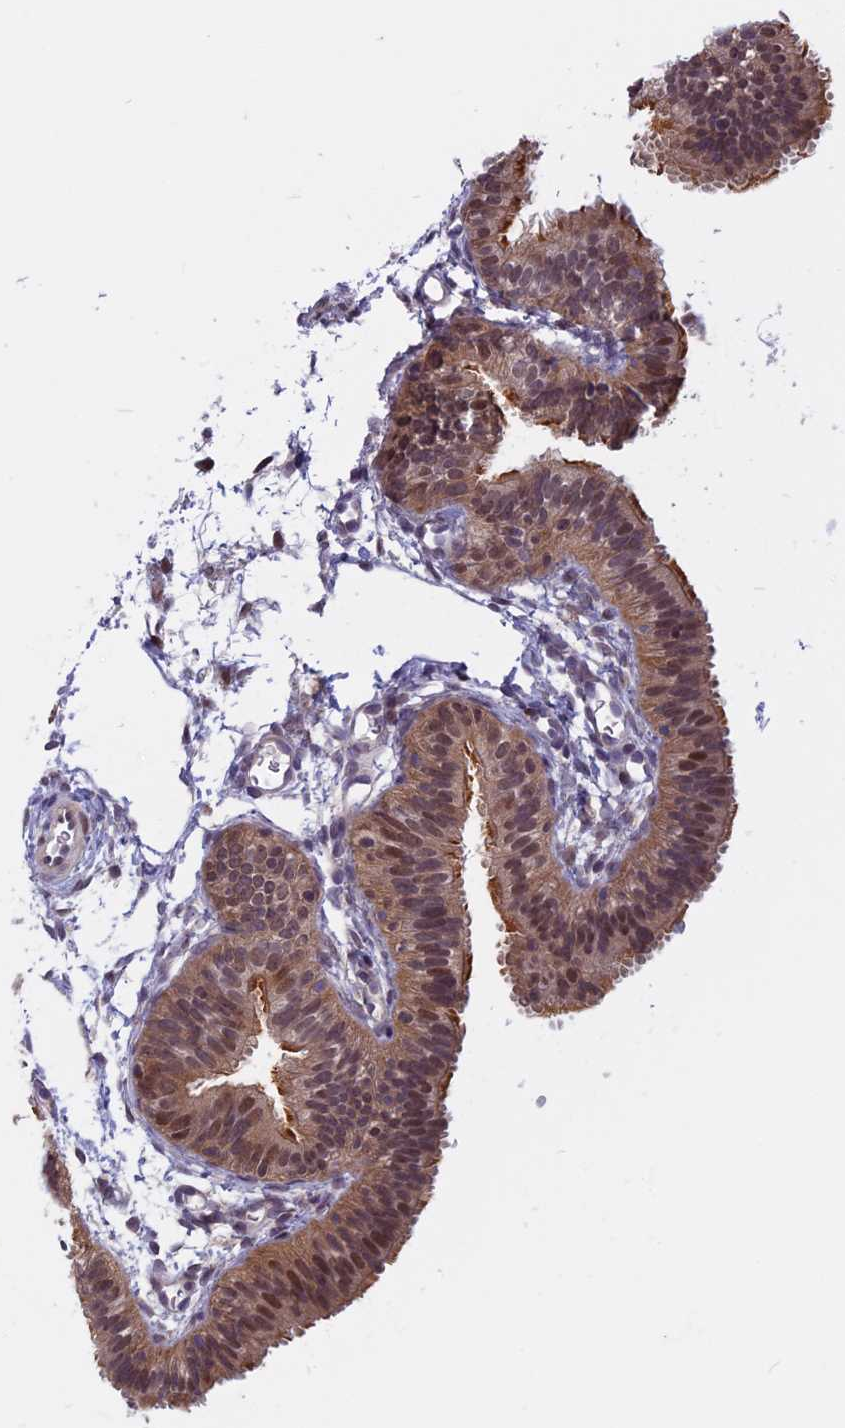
{"staining": {"intensity": "moderate", "quantity": ">75%", "location": "cytoplasmic/membranous,nuclear"}, "tissue": "fallopian tube", "cell_type": "Glandular cells", "image_type": "normal", "snomed": [{"axis": "morphology", "description": "Normal tissue, NOS"}, {"axis": "topography", "description": "Fallopian tube"}], "caption": "A brown stain shows moderate cytoplasmic/membranous,nuclear expression of a protein in glandular cells of normal fallopian tube. The staining was performed using DAB, with brown indicating positive protein expression. Nuclei are stained blue with hematoxylin.", "gene": "CCDC113", "patient": {"sex": "female", "age": 35}}